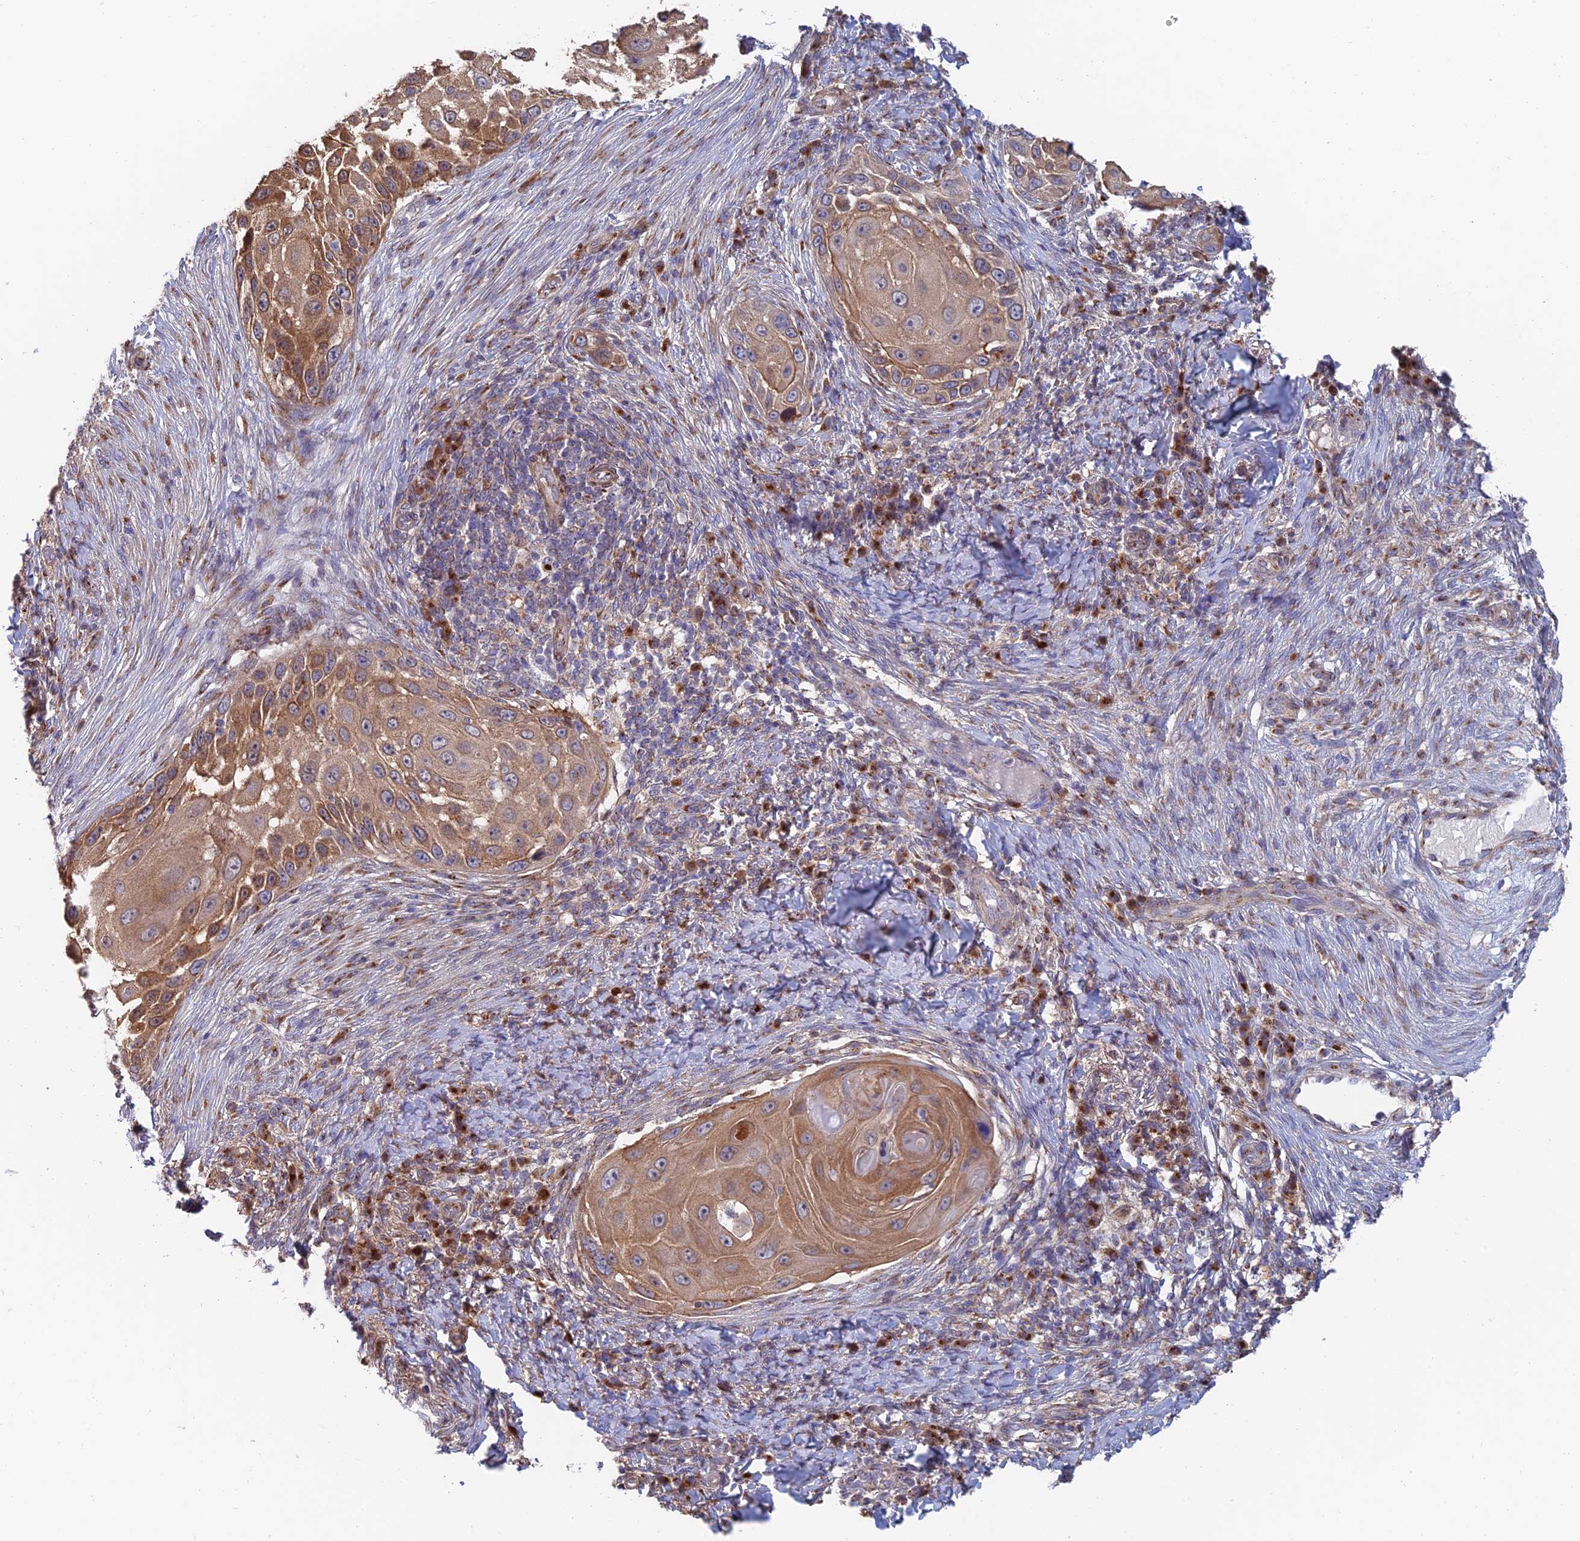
{"staining": {"intensity": "moderate", "quantity": "25%-75%", "location": "cytoplasmic/membranous"}, "tissue": "skin cancer", "cell_type": "Tumor cells", "image_type": "cancer", "snomed": [{"axis": "morphology", "description": "Squamous cell carcinoma, NOS"}, {"axis": "topography", "description": "Skin"}], "caption": "Moderate cytoplasmic/membranous positivity is identified in approximately 25%-75% of tumor cells in skin squamous cell carcinoma. Using DAB (3,3'-diaminobenzidine) (brown) and hematoxylin (blue) stains, captured at high magnification using brightfield microscopy.", "gene": "HS2ST1", "patient": {"sex": "female", "age": 44}}